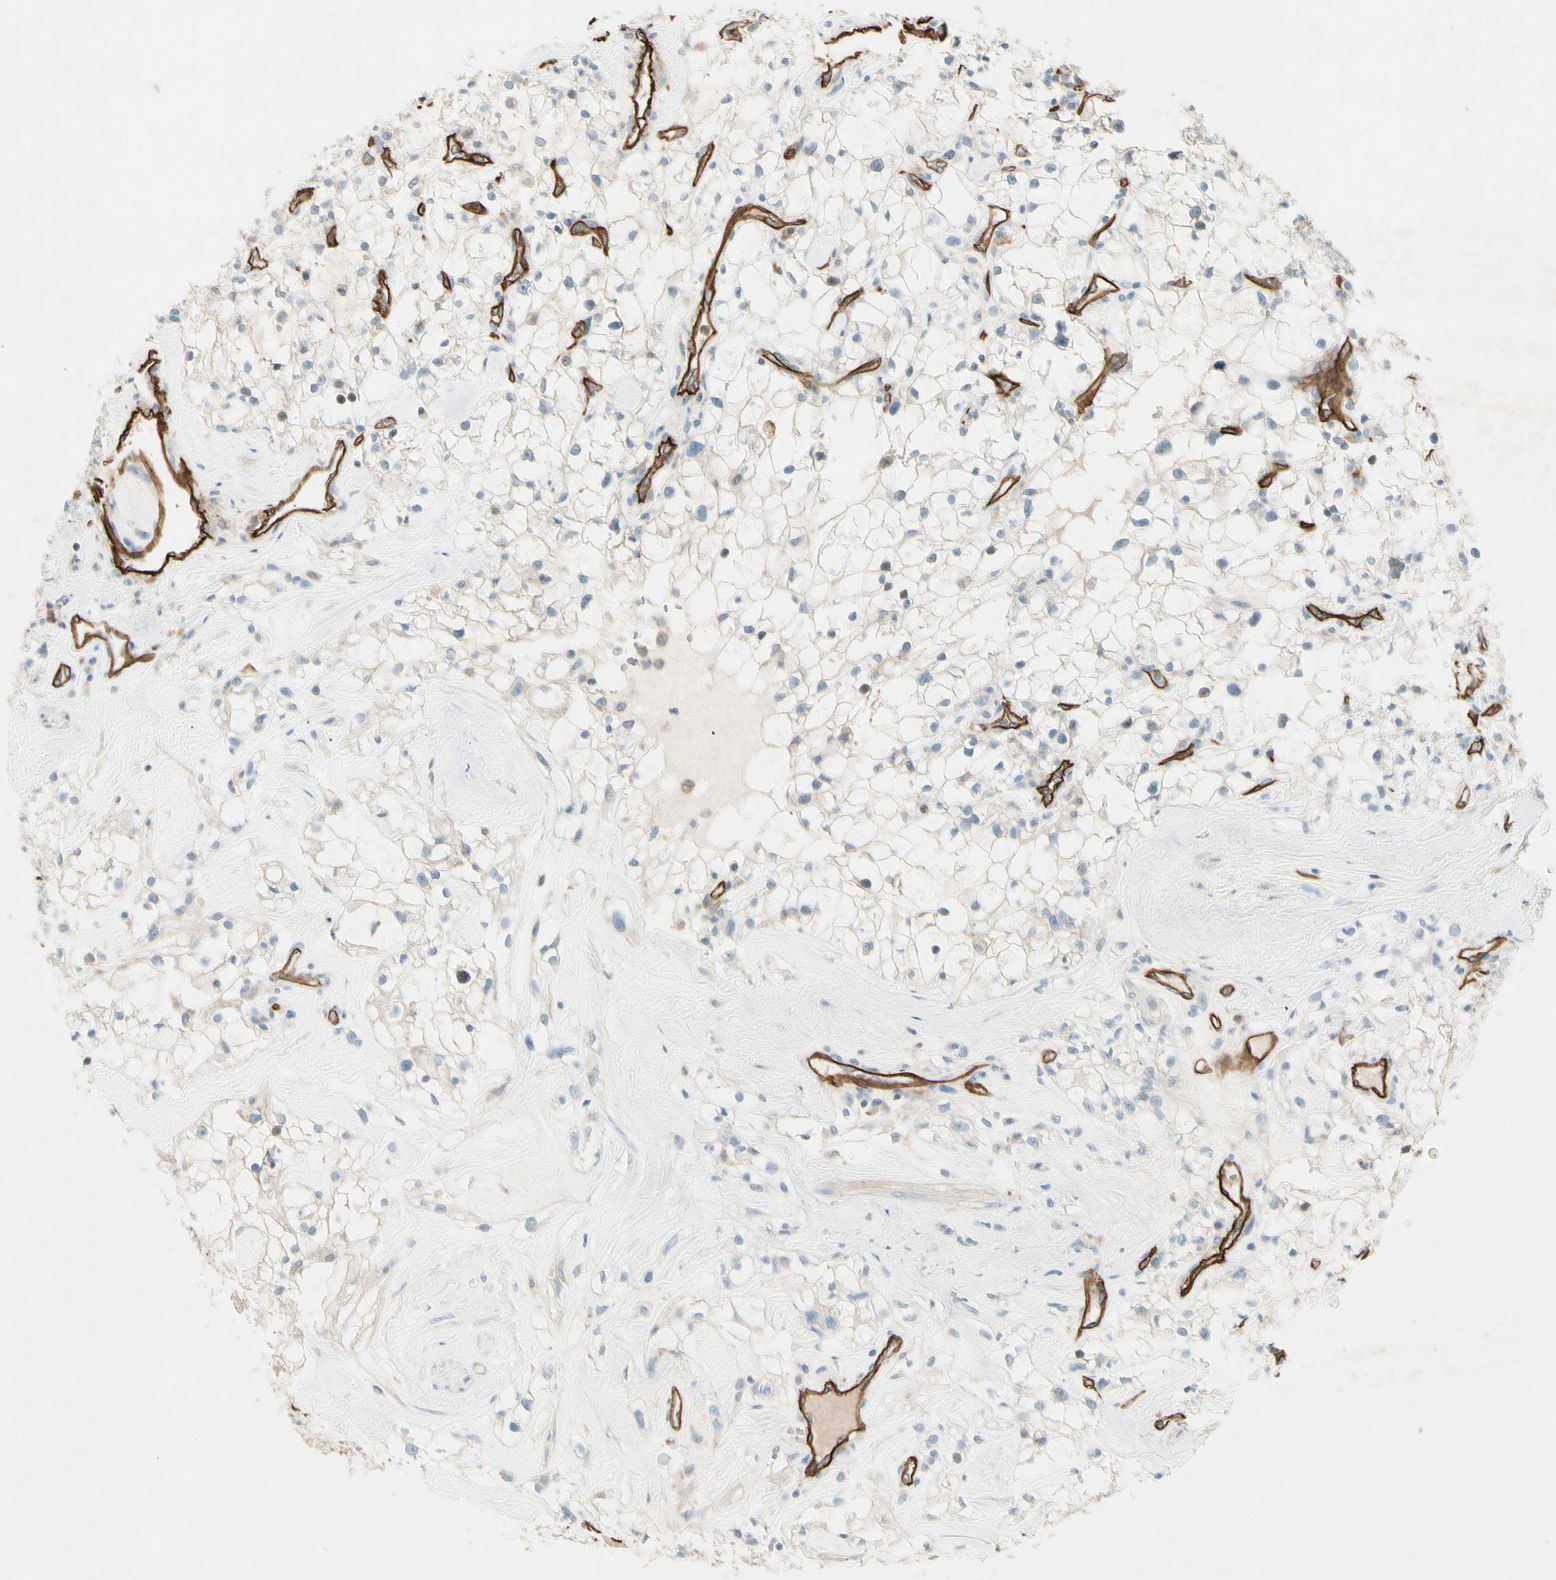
{"staining": {"intensity": "negative", "quantity": "none", "location": "none"}, "tissue": "renal cancer", "cell_type": "Tumor cells", "image_type": "cancer", "snomed": [{"axis": "morphology", "description": "Adenocarcinoma, NOS"}, {"axis": "topography", "description": "Kidney"}], "caption": "A micrograph of human adenocarcinoma (renal) is negative for staining in tumor cells. The staining is performed using DAB (3,3'-diaminobenzidine) brown chromogen with nuclei counter-stained in using hematoxylin.", "gene": "CD93", "patient": {"sex": "female", "age": 60}}